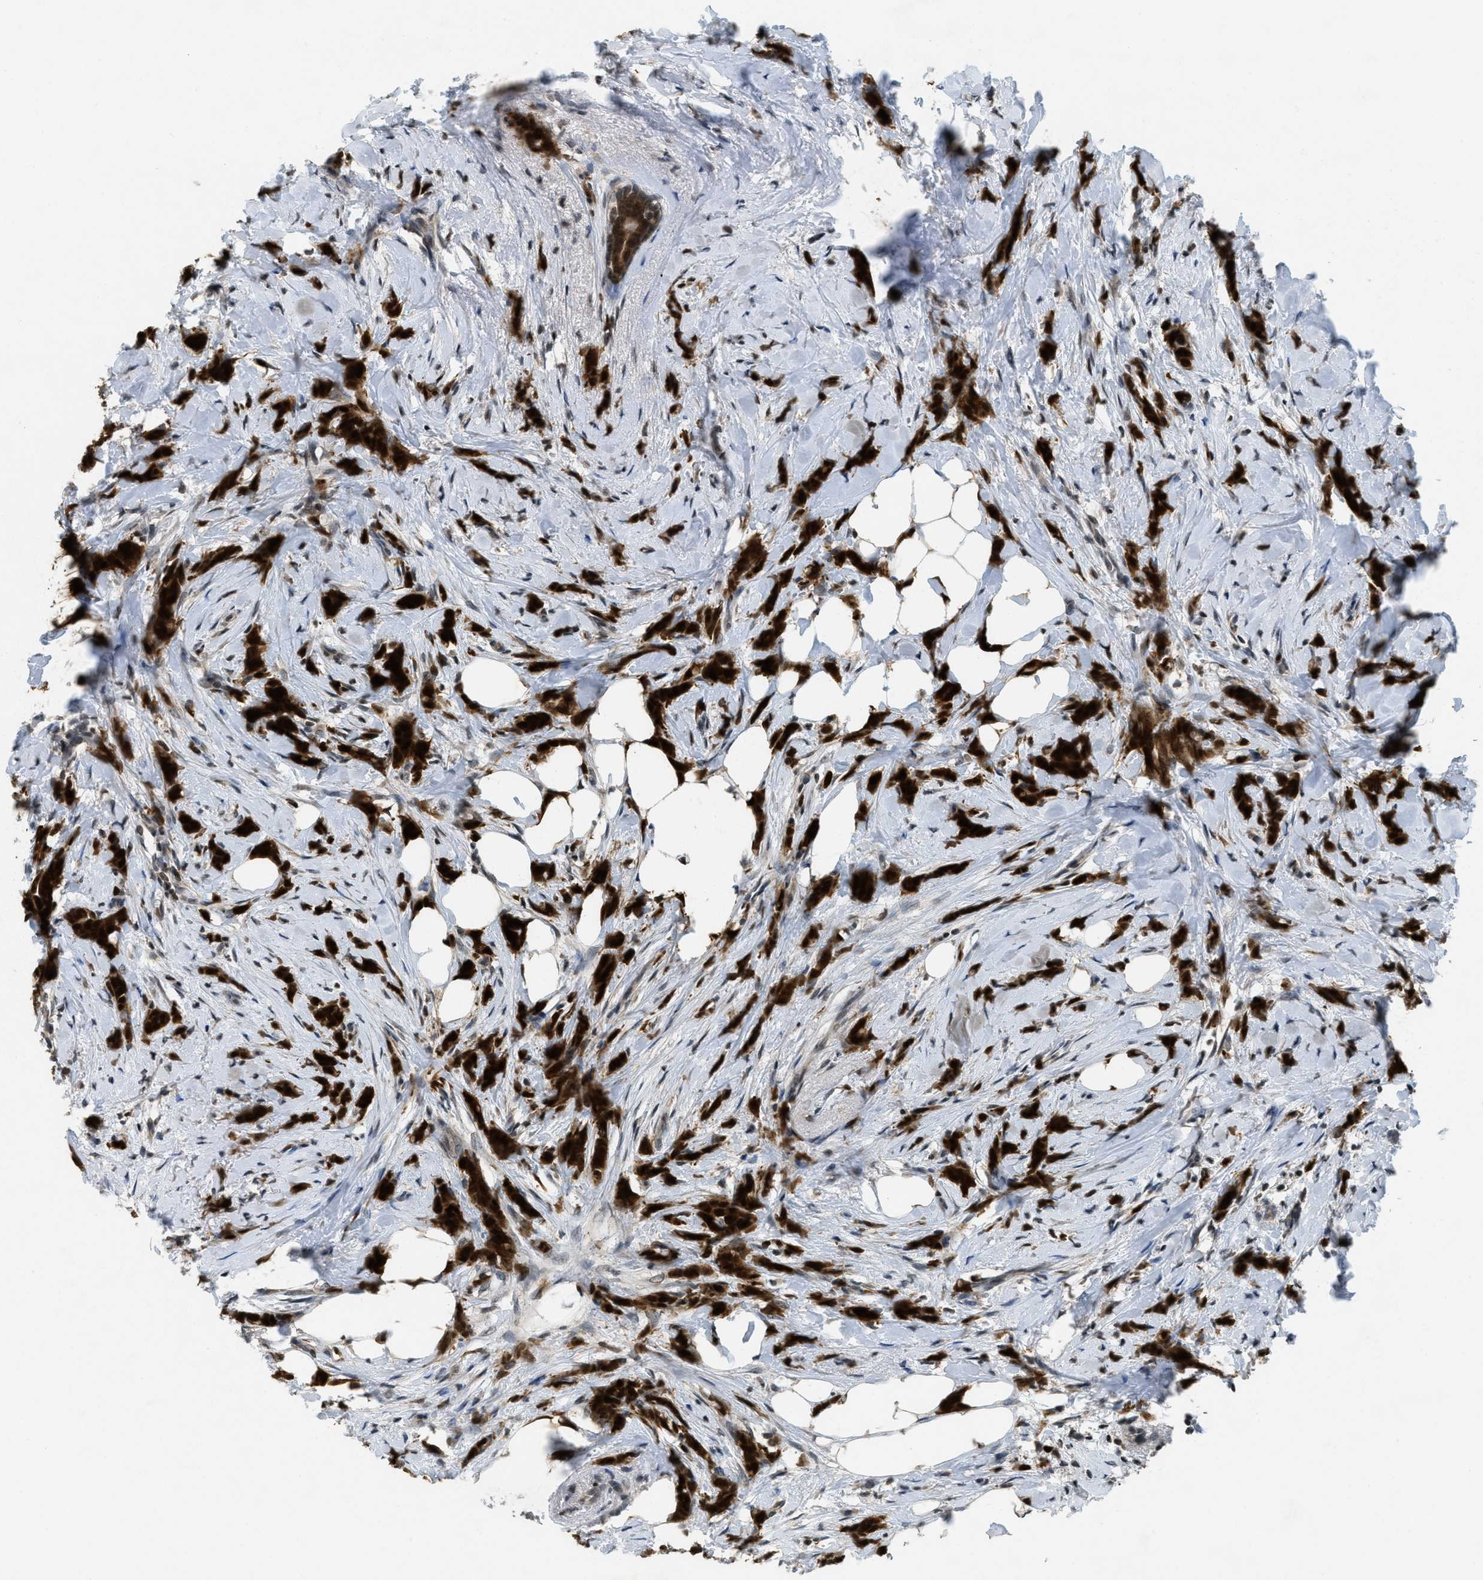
{"staining": {"intensity": "strong", "quantity": ">75%", "location": "cytoplasmic/membranous,nuclear"}, "tissue": "breast cancer", "cell_type": "Tumor cells", "image_type": "cancer", "snomed": [{"axis": "morphology", "description": "Lobular carcinoma, in situ"}, {"axis": "morphology", "description": "Lobular carcinoma"}, {"axis": "topography", "description": "Breast"}], "caption": "DAB immunohistochemical staining of lobular carcinoma in situ (breast) reveals strong cytoplasmic/membranous and nuclear protein positivity in about >75% of tumor cells. Immunohistochemistry stains the protein of interest in brown and the nuclei are stained blue.", "gene": "DNAJB1", "patient": {"sex": "female", "age": 41}}